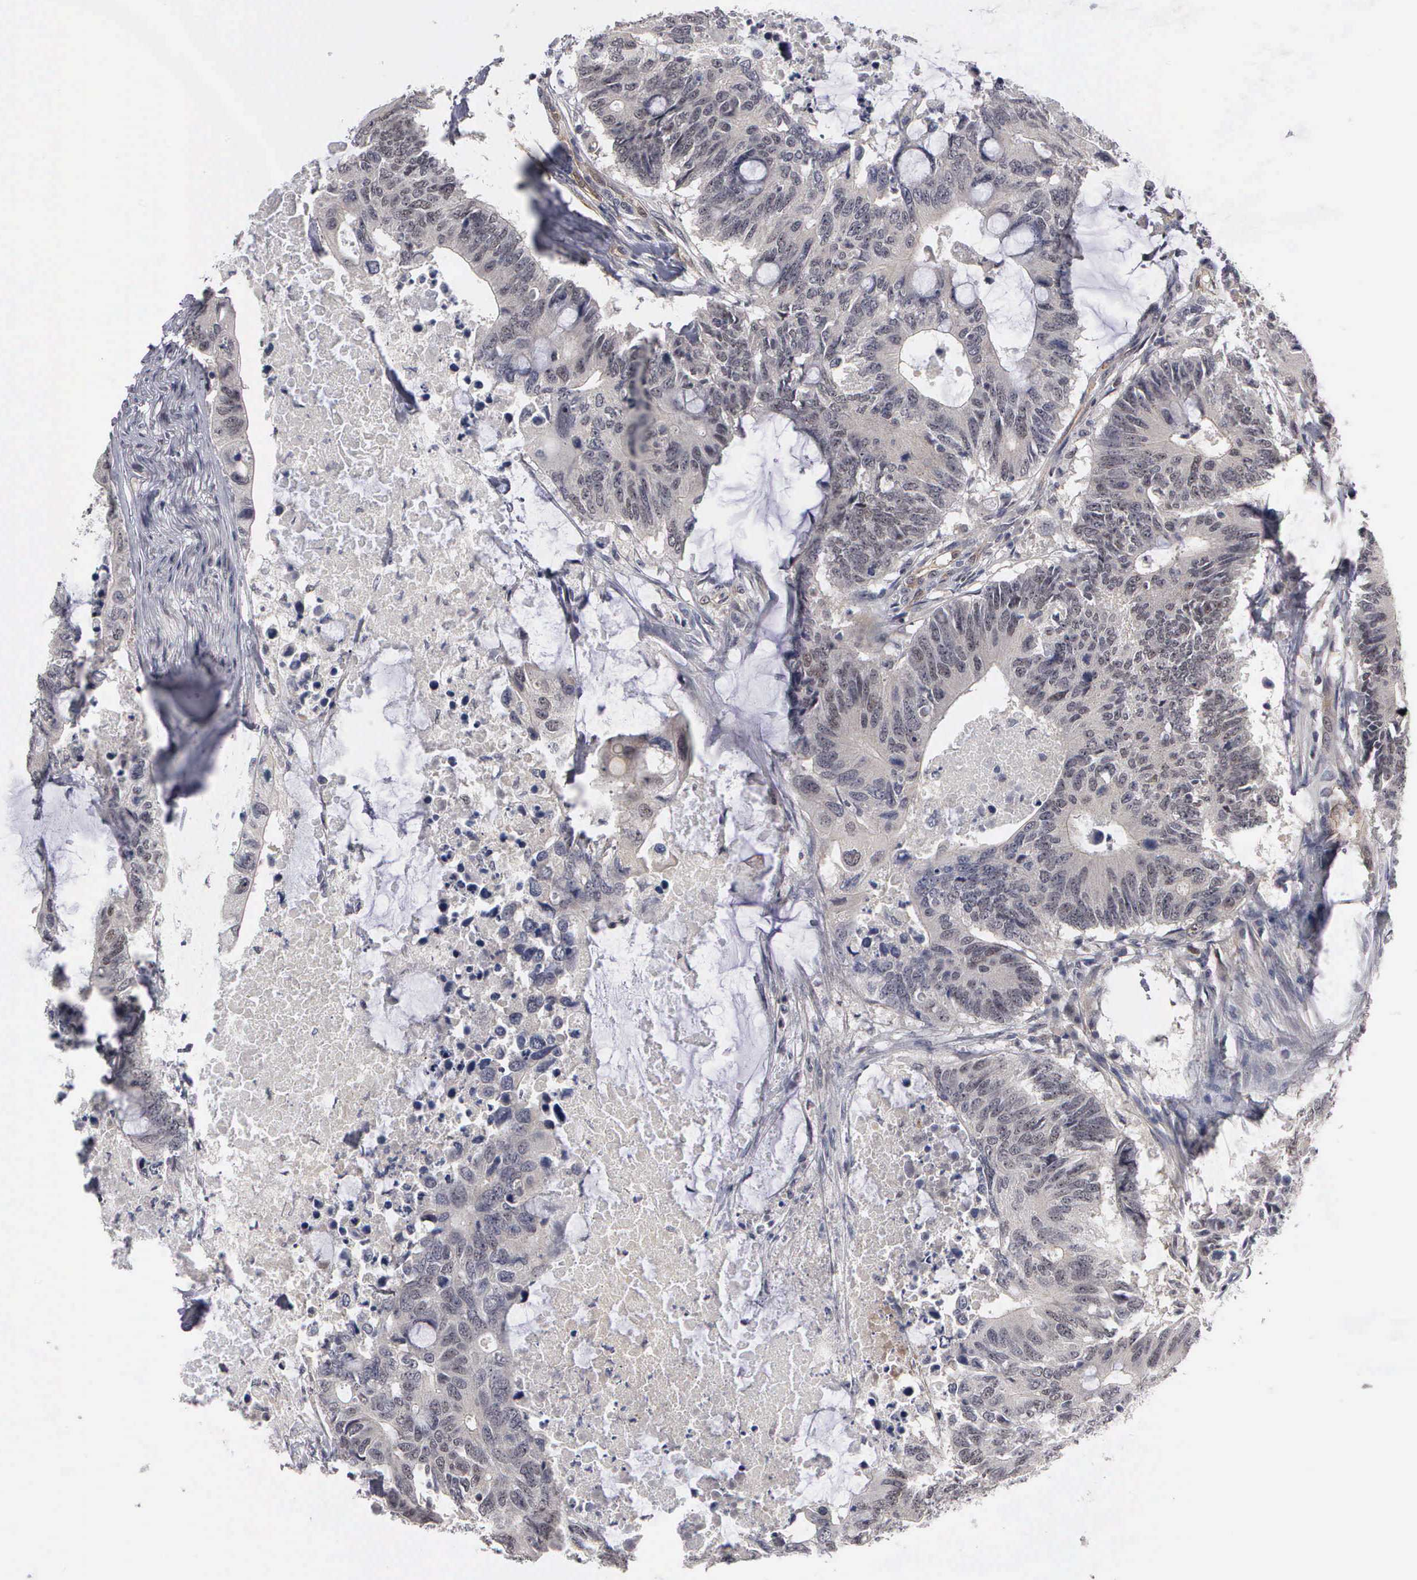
{"staining": {"intensity": "negative", "quantity": "none", "location": "none"}, "tissue": "colorectal cancer", "cell_type": "Tumor cells", "image_type": "cancer", "snomed": [{"axis": "morphology", "description": "Adenocarcinoma, NOS"}, {"axis": "topography", "description": "Colon"}], "caption": "IHC photomicrograph of colorectal adenocarcinoma stained for a protein (brown), which displays no staining in tumor cells.", "gene": "ZBTB33", "patient": {"sex": "male", "age": 71}}